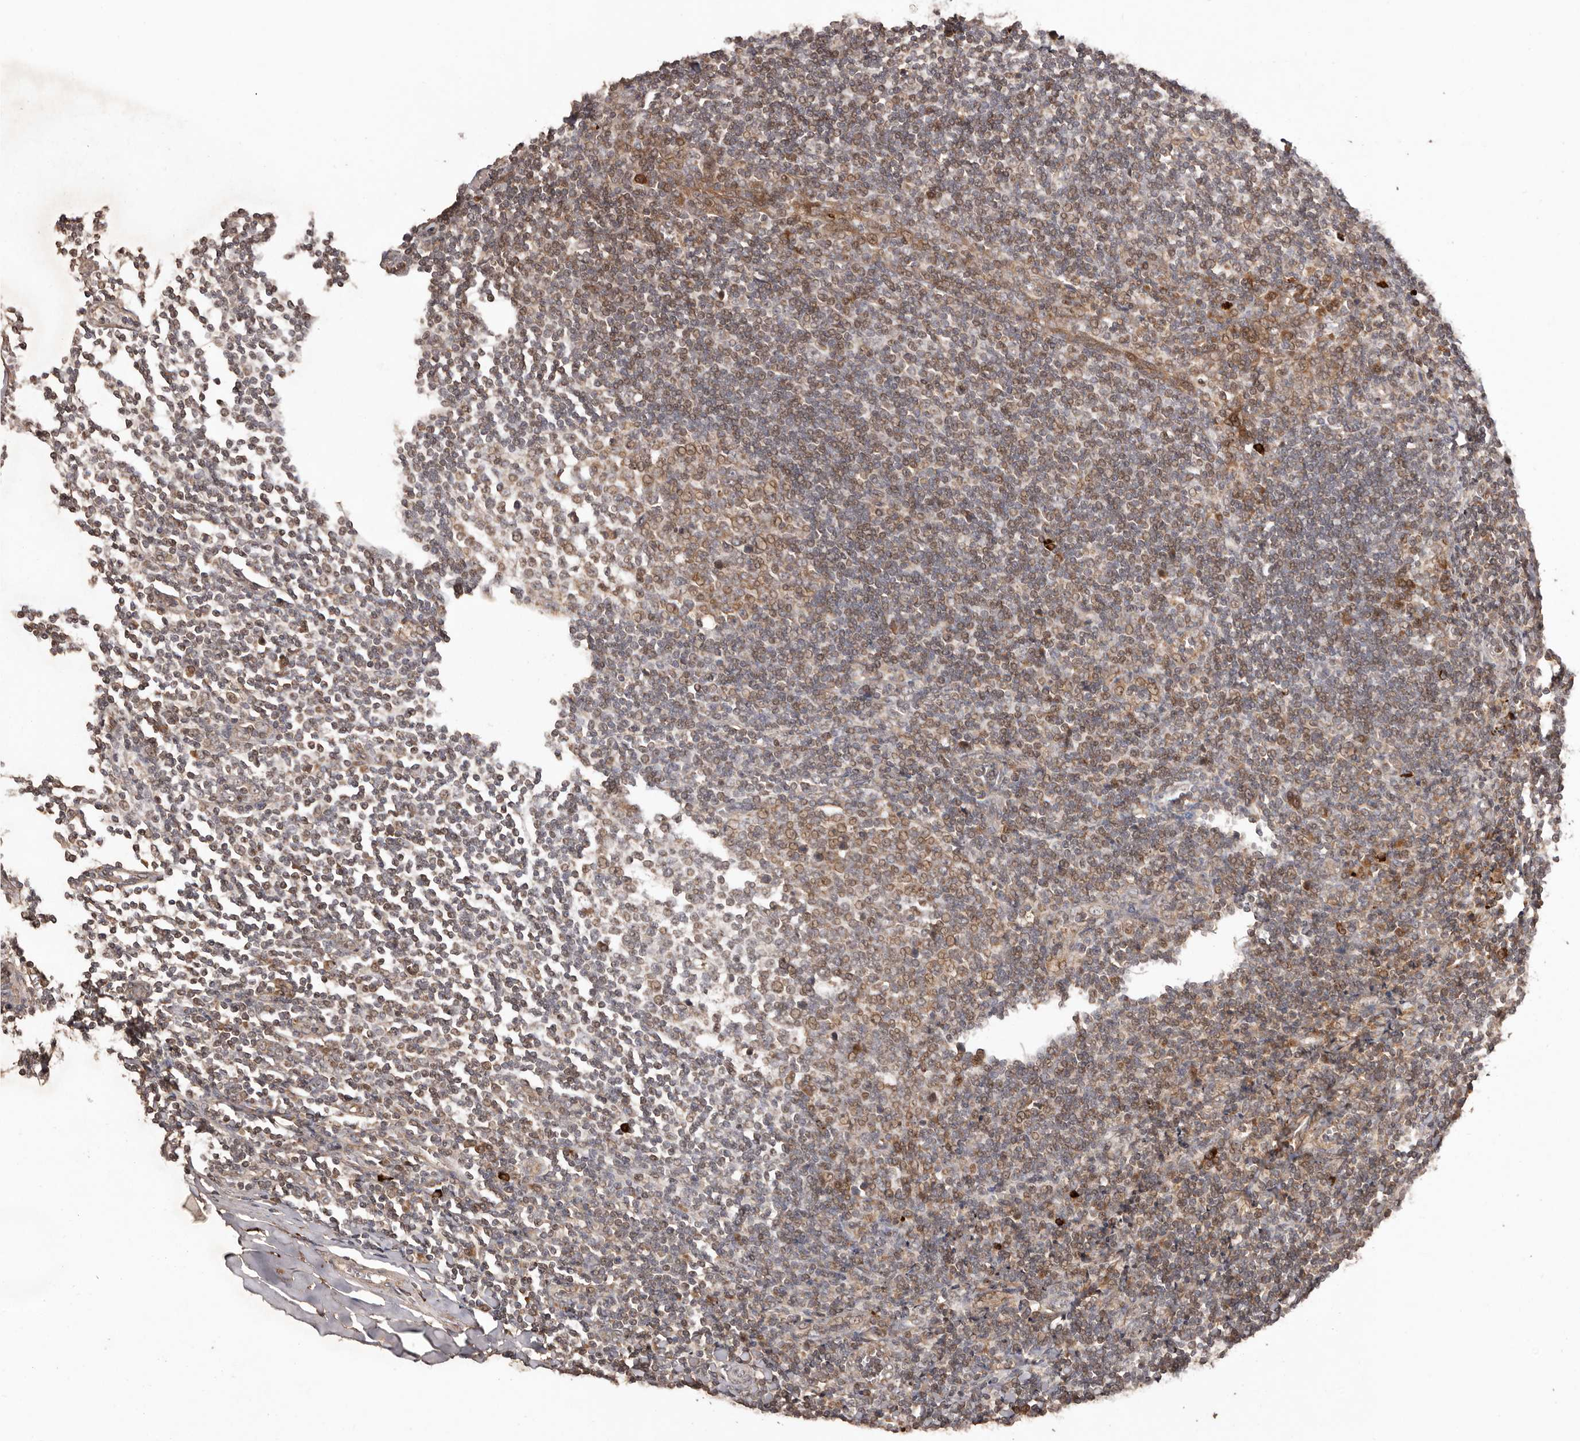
{"staining": {"intensity": "moderate", "quantity": ">75%", "location": "cytoplasmic/membranous"}, "tissue": "tonsil", "cell_type": "Germinal center cells", "image_type": "normal", "snomed": [{"axis": "morphology", "description": "Normal tissue, NOS"}, {"axis": "topography", "description": "Tonsil"}], "caption": "Germinal center cells reveal medium levels of moderate cytoplasmic/membranous staining in approximately >75% of cells in benign human tonsil.", "gene": "RWDD1", "patient": {"sex": "male", "age": 27}}